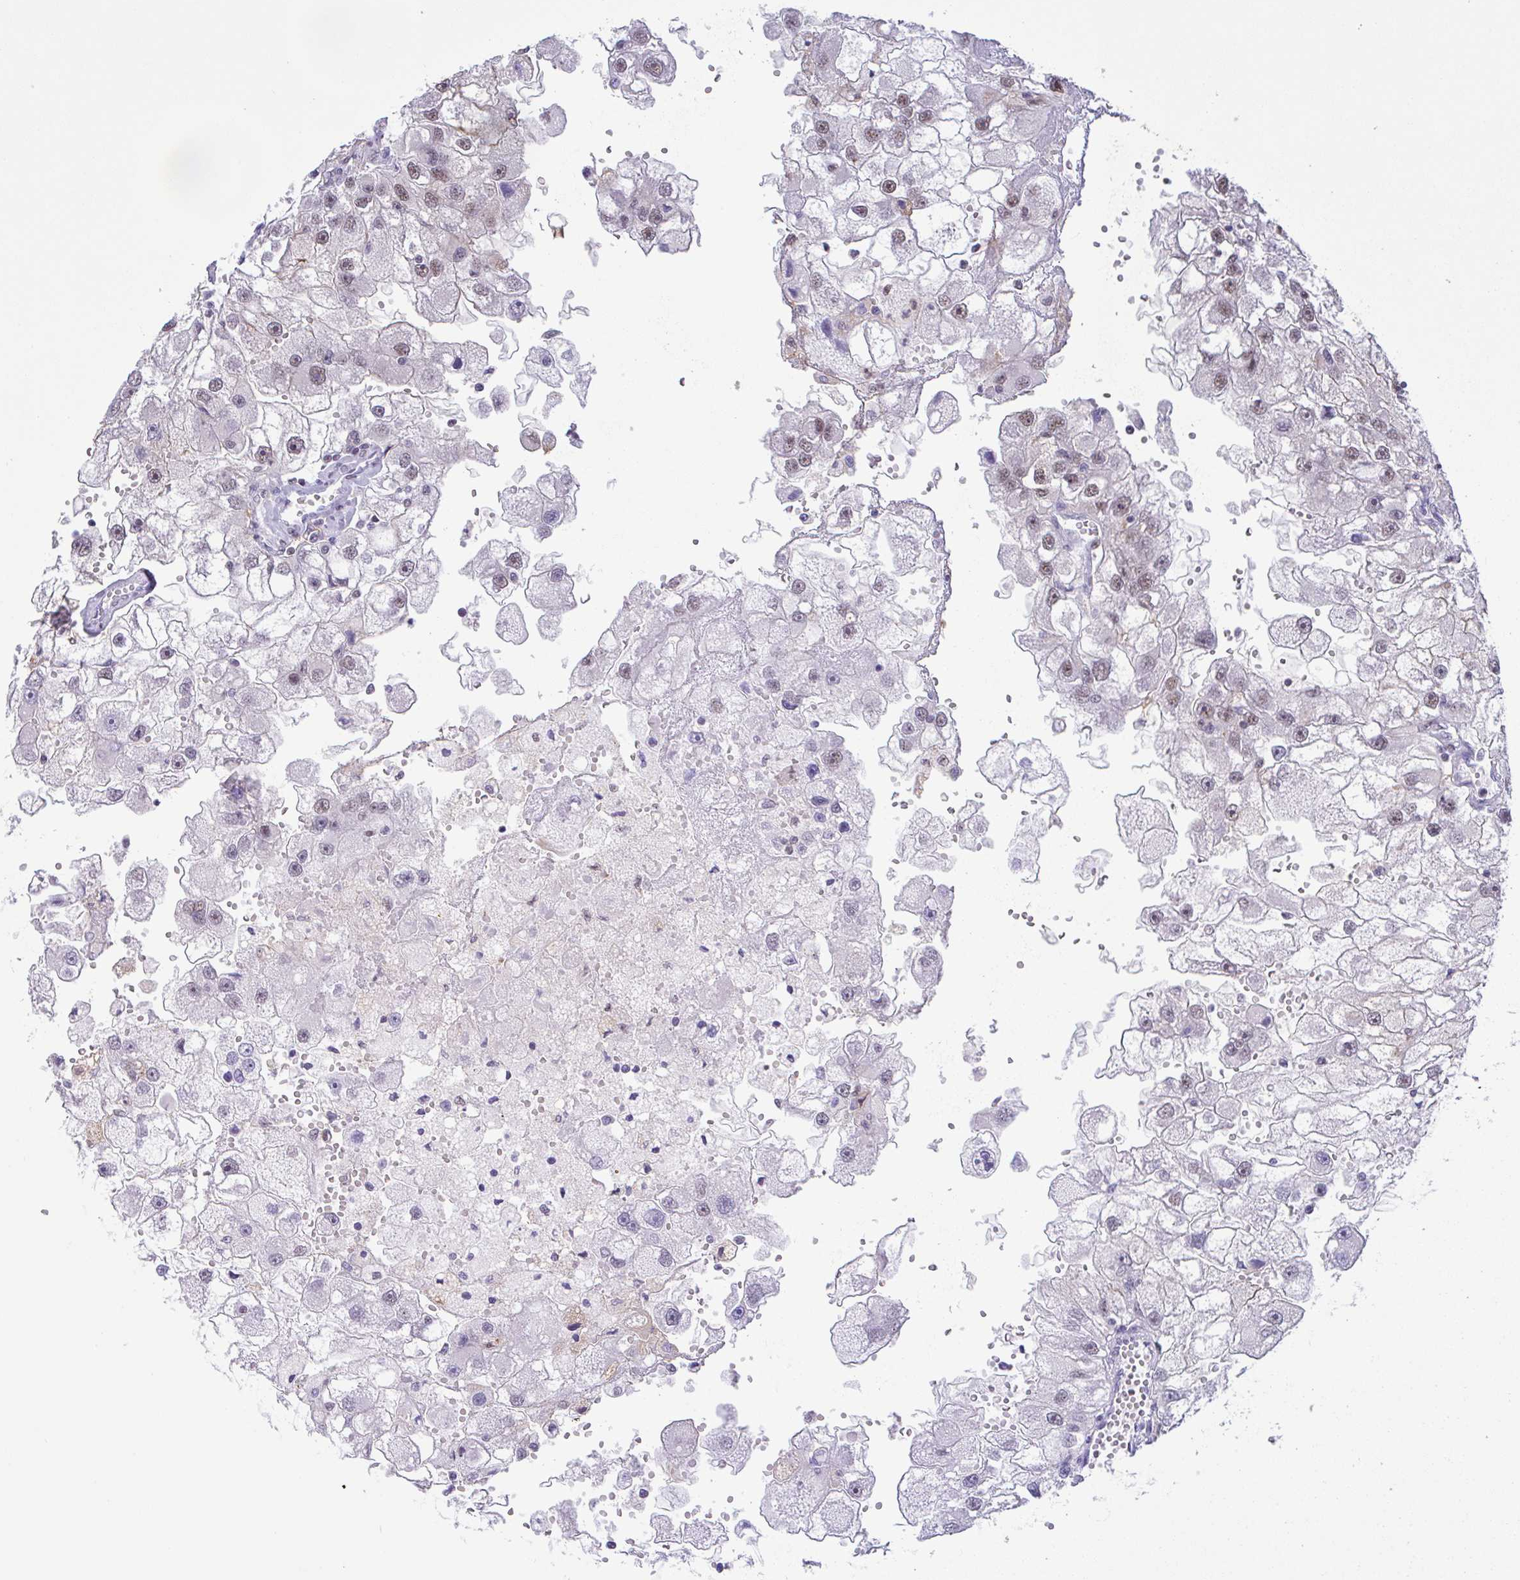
{"staining": {"intensity": "weak", "quantity": "25%-75%", "location": "nuclear"}, "tissue": "renal cancer", "cell_type": "Tumor cells", "image_type": "cancer", "snomed": [{"axis": "morphology", "description": "Adenocarcinoma, NOS"}, {"axis": "topography", "description": "Kidney"}], "caption": "High-power microscopy captured an IHC photomicrograph of renal cancer (adenocarcinoma), revealing weak nuclear positivity in about 25%-75% of tumor cells. (DAB (3,3'-diaminobenzidine) IHC, brown staining for protein, blue staining for nuclei).", "gene": "OR6K3", "patient": {"sex": "male", "age": 63}}